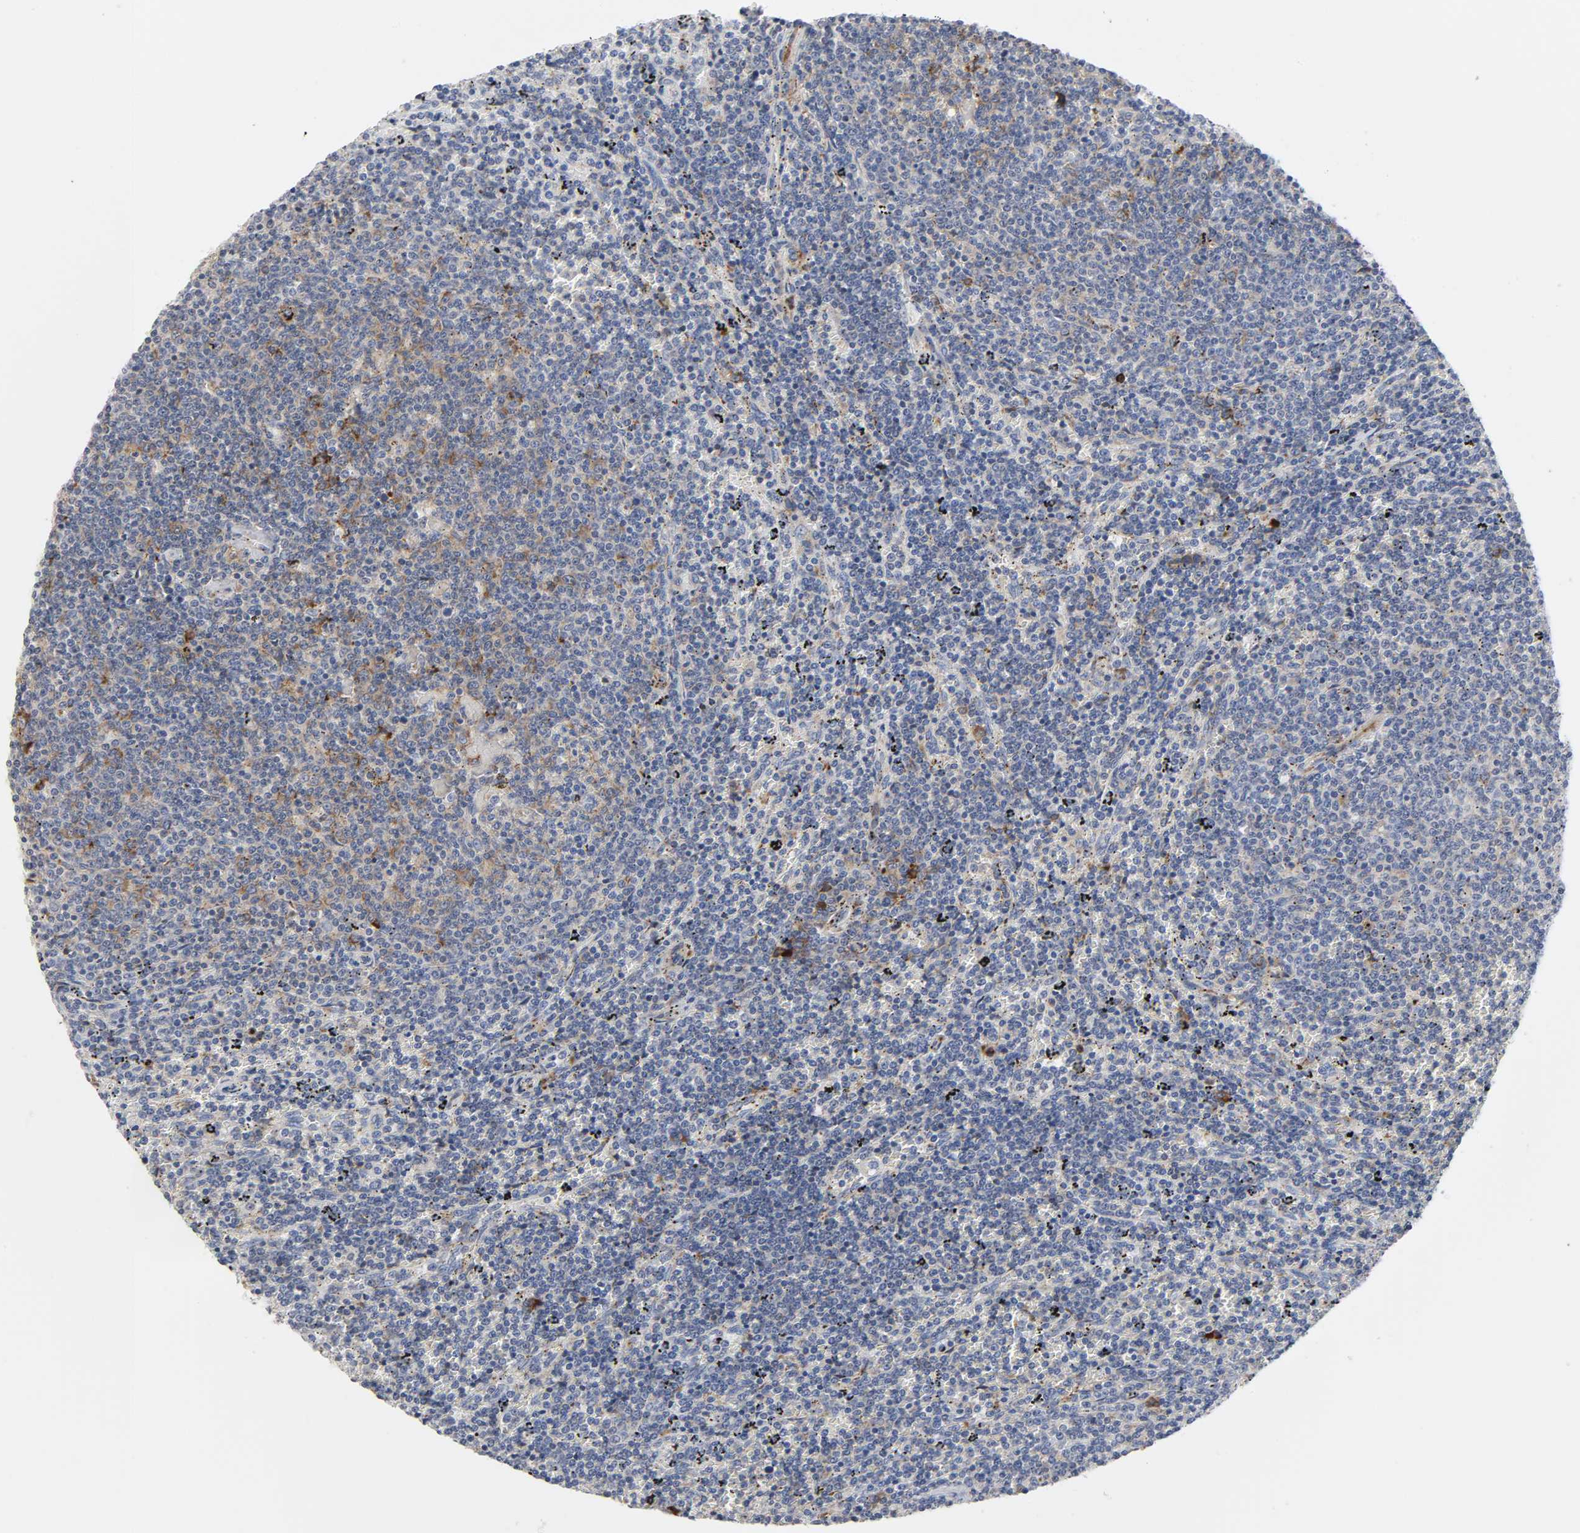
{"staining": {"intensity": "weak", "quantity": ">75%", "location": "cytoplasmic/membranous"}, "tissue": "lymphoma", "cell_type": "Tumor cells", "image_type": "cancer", "snomed": [{"axis": "morphology", "description": "Malignant lymphoma, non-Hodgkin's type, Low grade"}, {"axis": "topography", "description": "Spleen"}], "caption": "A photomicrograph of human lymphoma stained for a protein exhibits weak cytoplasmic/membranous brown staining in tumor cells.", "gene": "REL", "patient": {"sex": "female", "age": 50}}